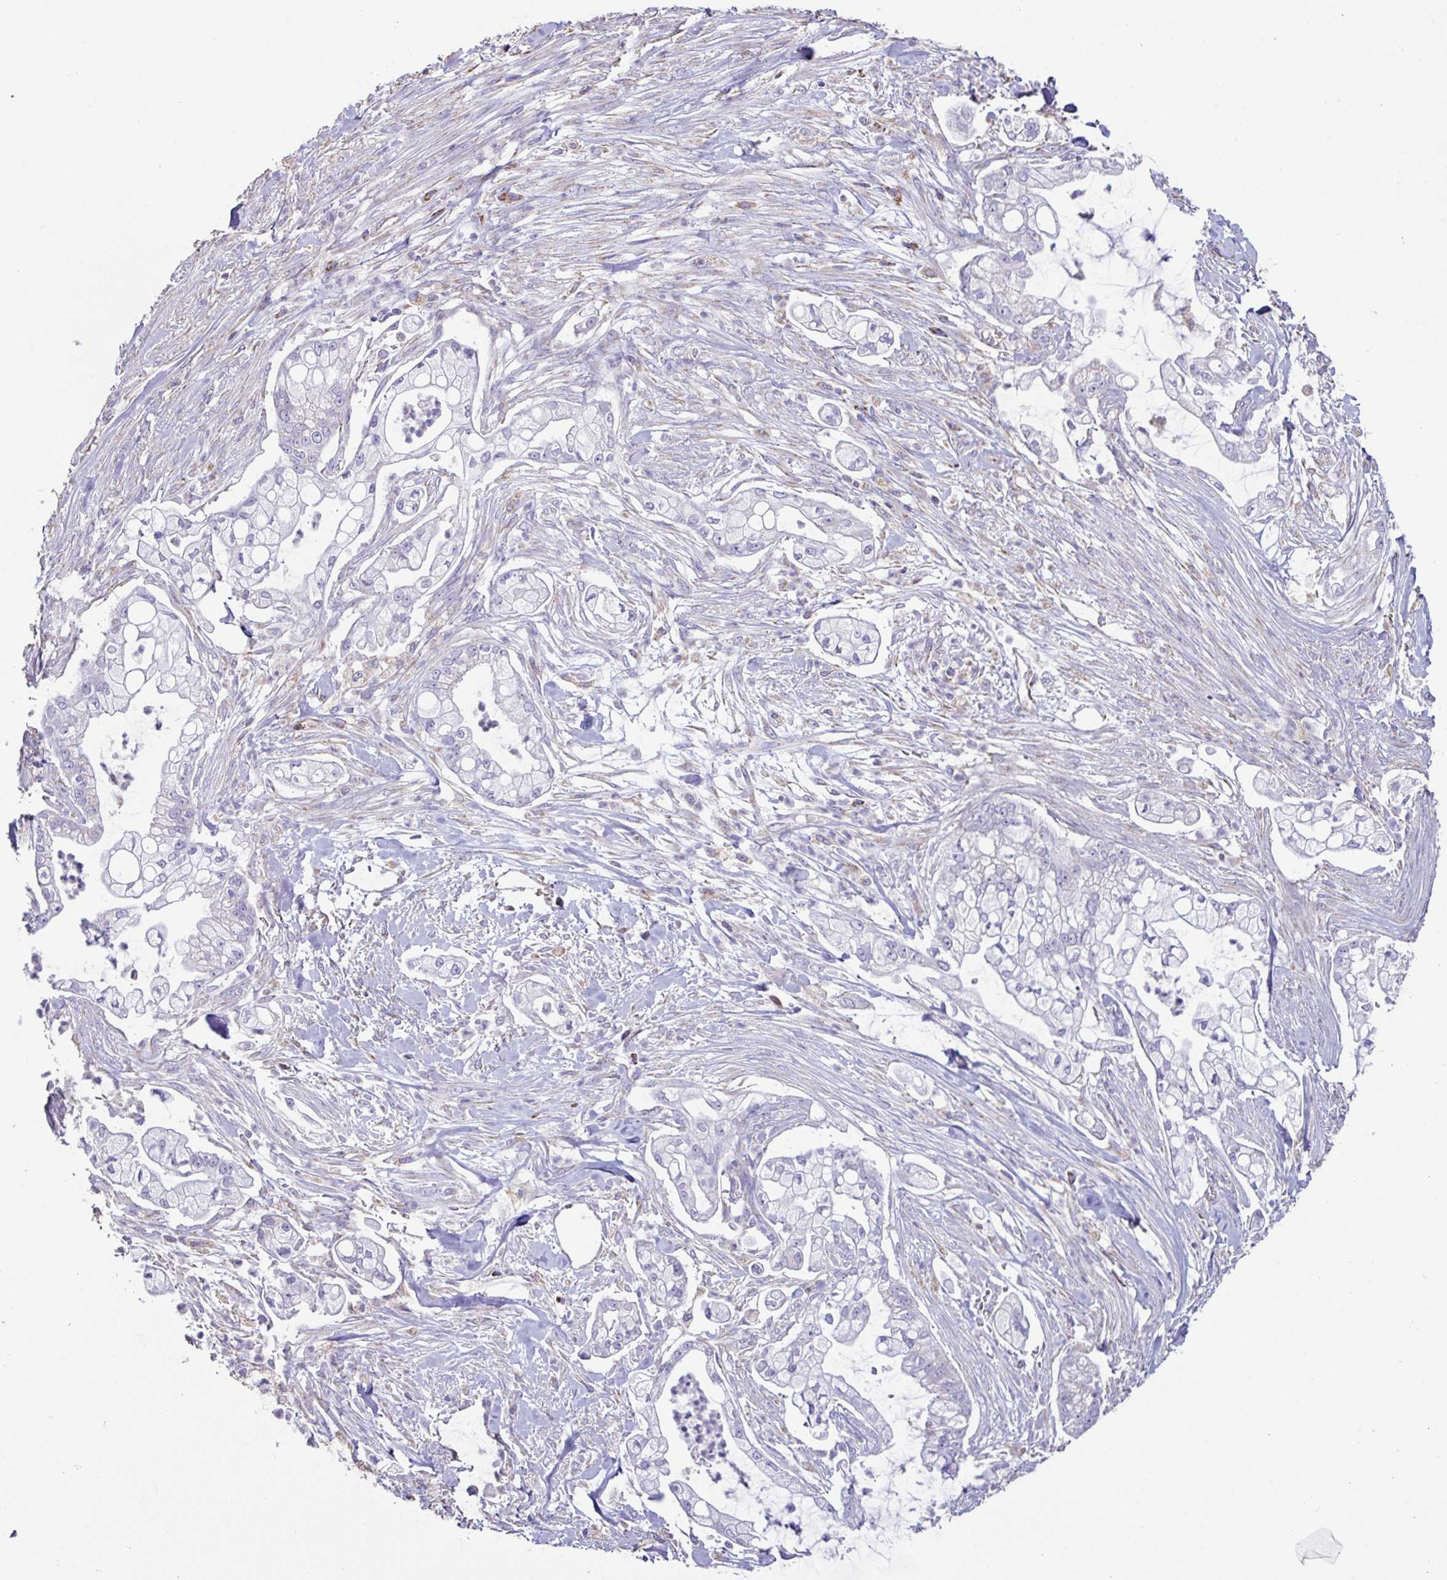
{"staining": {"intensity": "negative", "quantity": "none", "location": "none"}, "tissue": "pancreatic cancer", "cell_type": "Tumor cells", "image_type": "cancer", "snomed": [{"axis": "morphology", "description": "Adenocarcinoma, NOS"}, {"axis": "topography", "description": "Pancreas"}], "caption": "Tumor cells show no significant protein positivity in pancreatic adenocarcinoma.", "gene": "DOK7", "patient": {"sex": "female", "age": 69}}